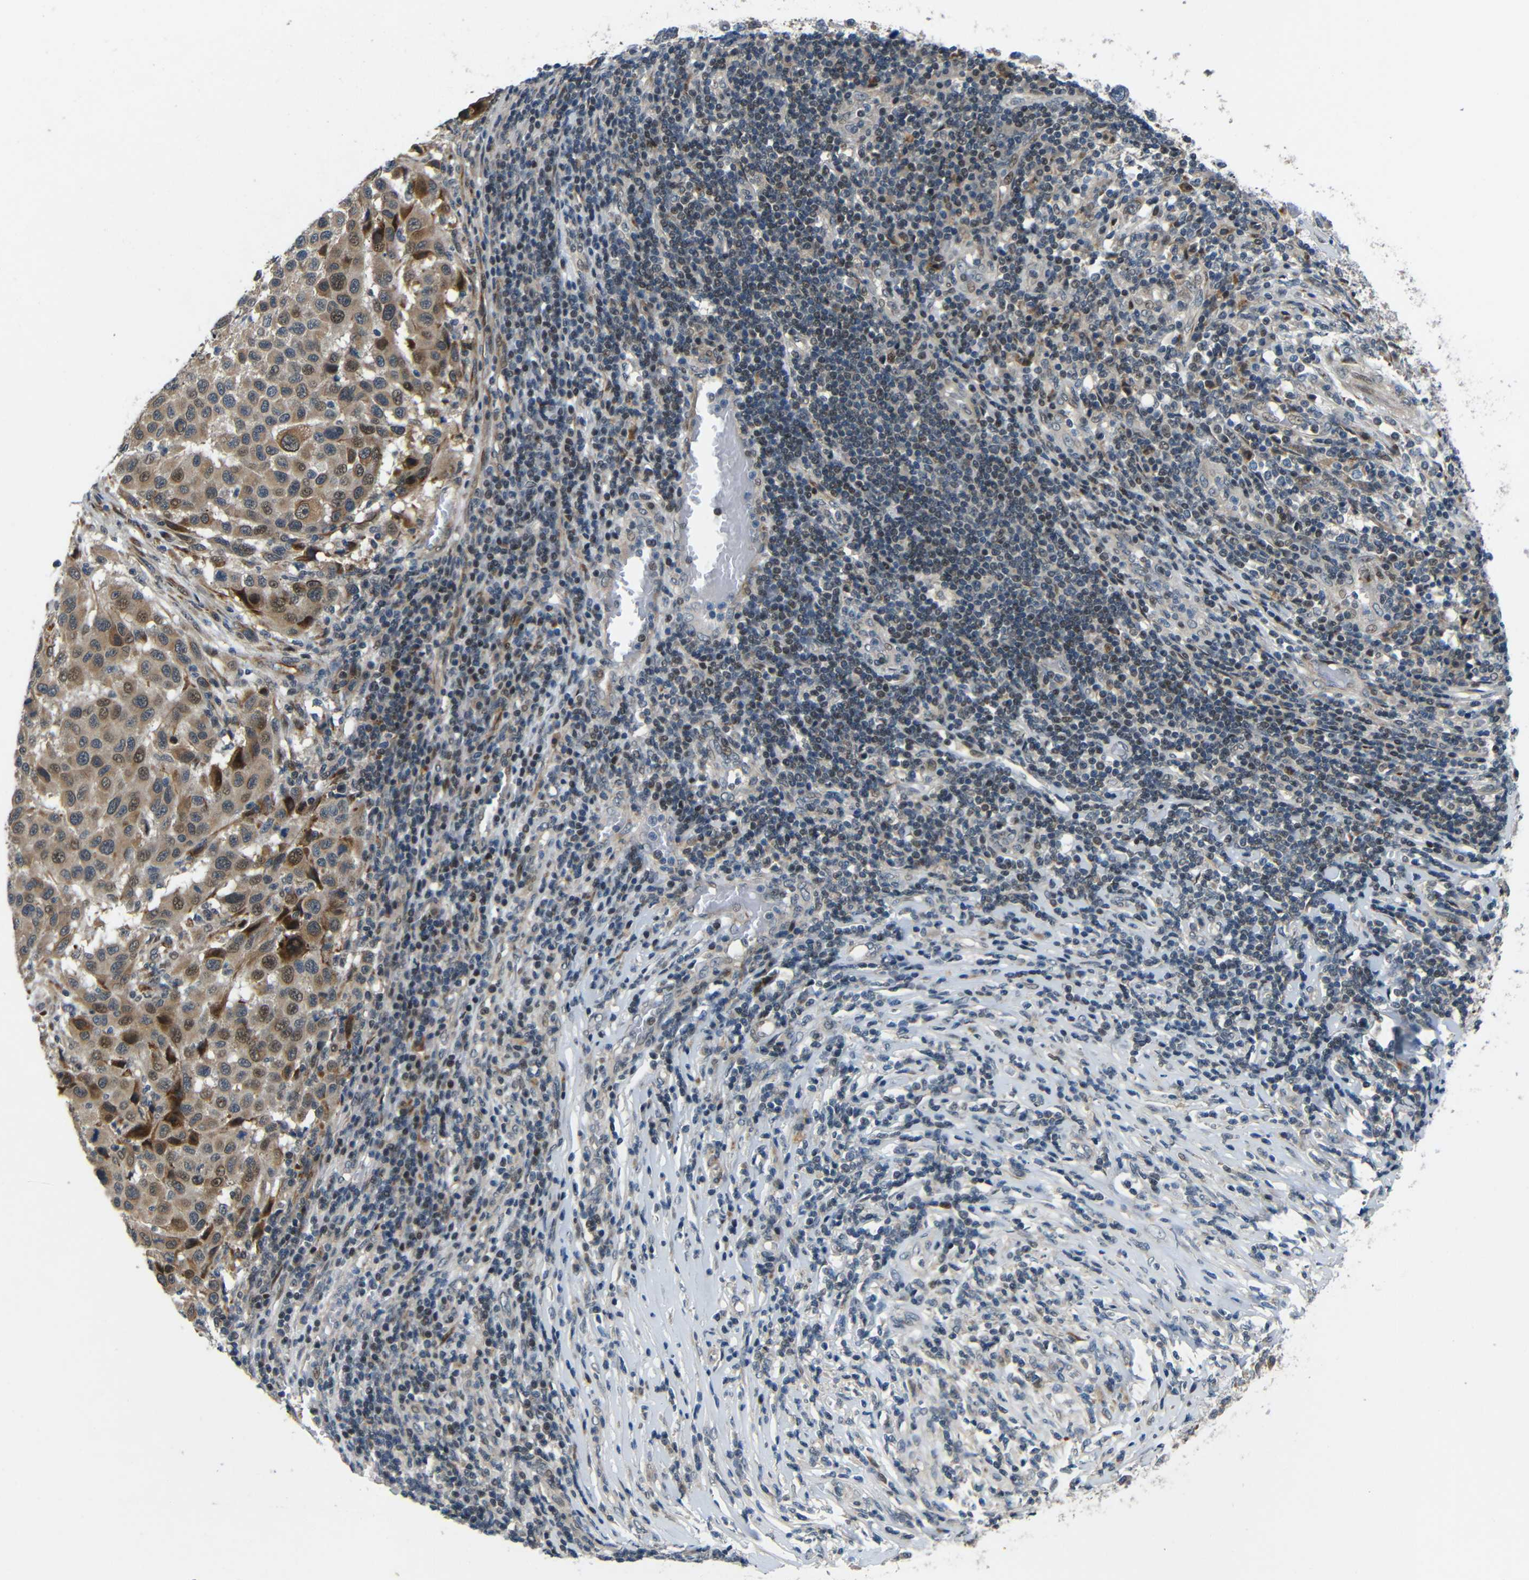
{"staining": {"intensity": "moderate", "quantity": ">75%", "location": "cytoplasmic/membranous,nuclear"}, "tissue": "melanoma", "cell_type": "Tumor cells", "image_type": "cancer", "snomed": [{"axis": "morphology", "description": "Malignant melanoma, Metastatic site"}, {"axis": "topography", "description": "Lymph node"}], "caption": "Tumor cells display medium levels of moderate cytoplasmic/membranous and nuclear positivity in approximately >75% of cells in human malignant melanoma (metastatic site). (Stains: DAB (3,3'-diaminobenzidine) in brown, nuclei in blue, Microscopy: brightfield microscopy at high magnification).", "gene": "SYDE1", "patient": {"sex": "male", "age": 61}}